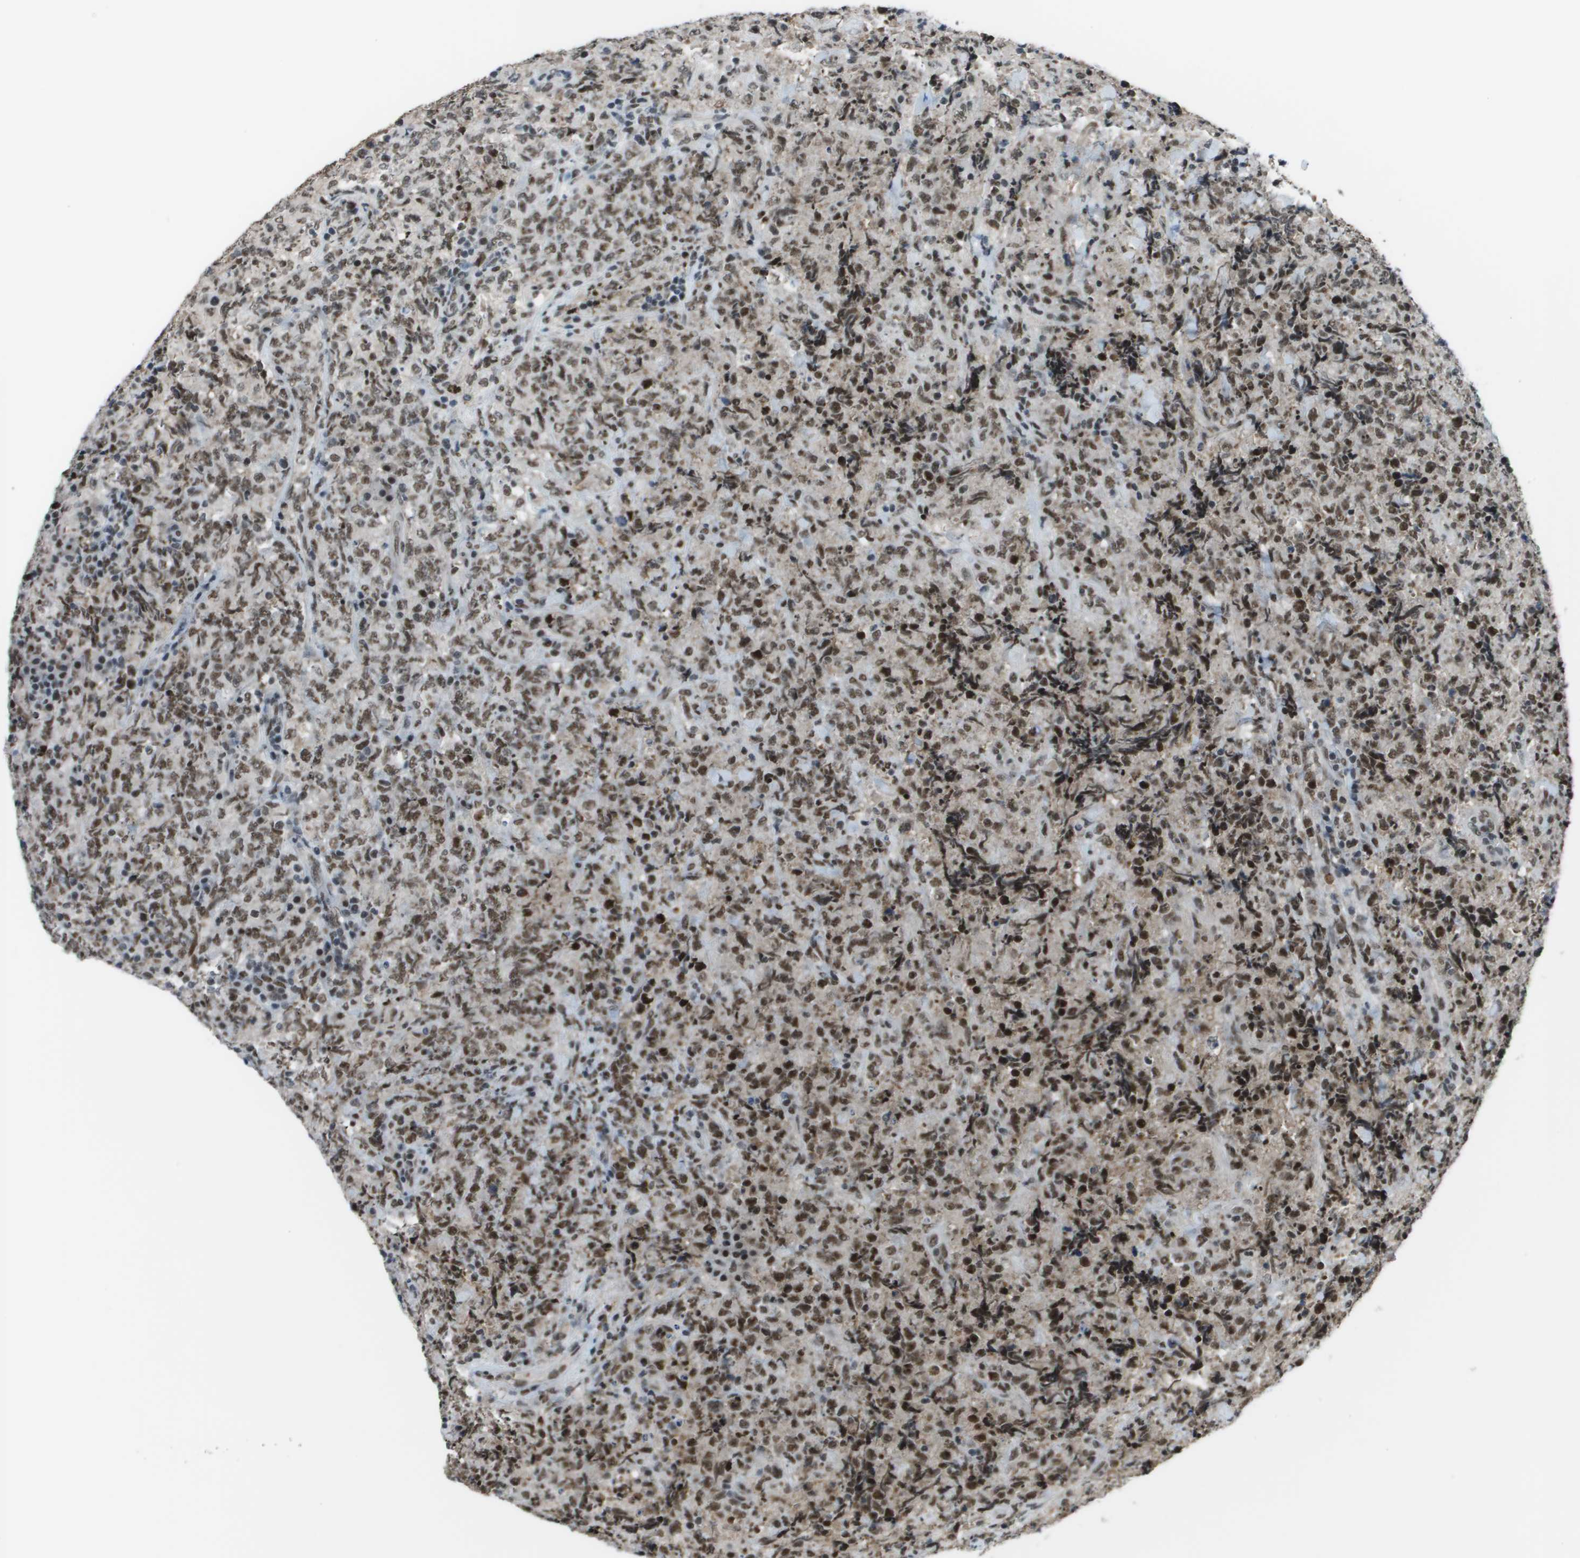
{"staining": {"intensity": "moderate", "quantity": ">75%", "location": "nuclear"}, "tissue": "lymphoma", "cell_type": "Tumor cells", "image_type": "cancer", "snomed": [{"axis": "morphology", "description": "Malignant lymphoma, non-Hodgkin's type, High grade"}, {"axis": "topography", "description": "Tonsil"}], "caption": "Immunohistochemical staining of human lymphoma shows medium levels of moderate nuclear protein staining in about >75% of tumor cells.", "gene": "THRAP3", "patient": {"sex": "female", "age": 36}}